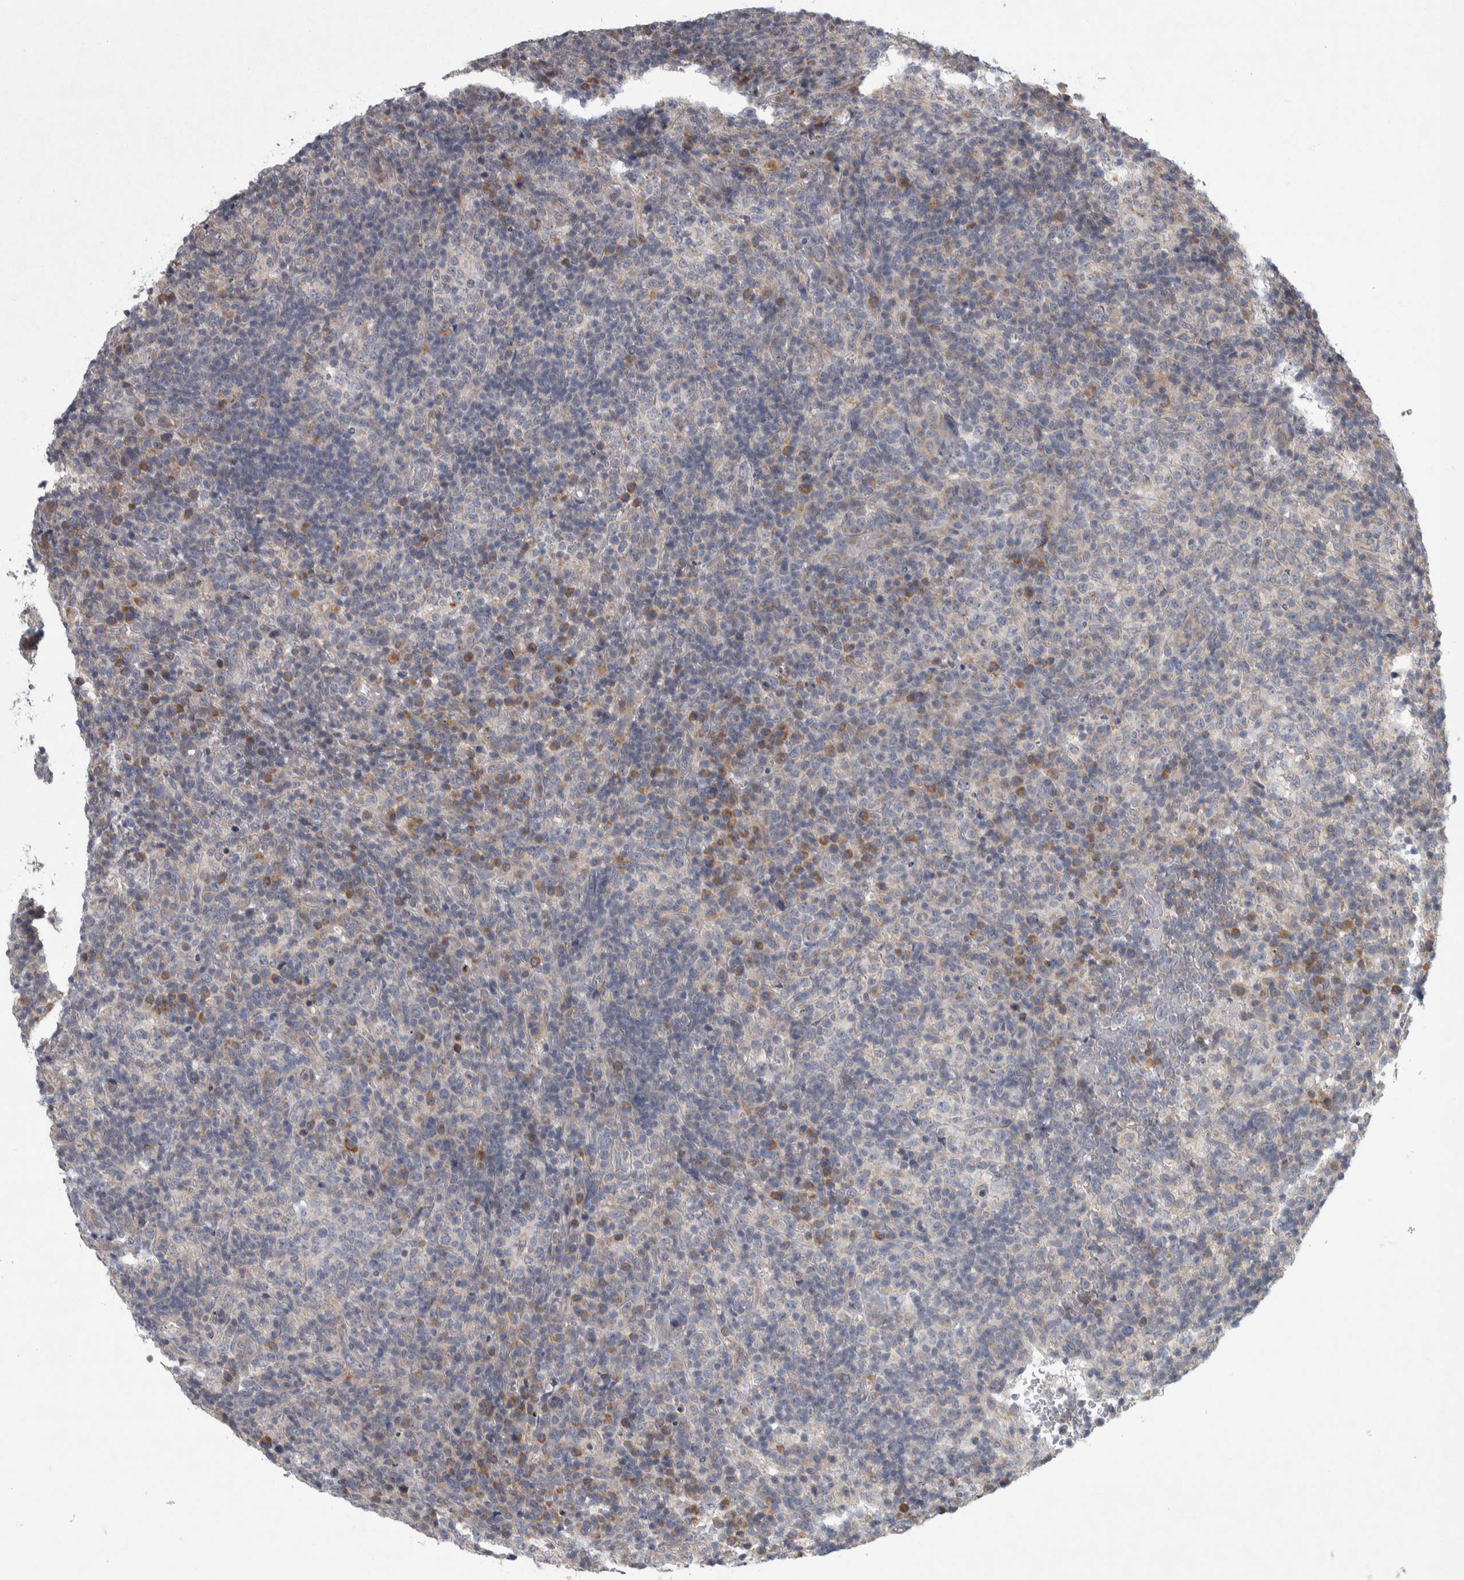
{"staining": {"intensity": "moderate", "quantity": "<25%", "location": "cytoplasmic/membranous"}, "tissue": "lymphoma", "cell_type": "Tumor cells", "image_type": "cancer", "snomed": [{"axis": "morphology", "description": "Malignant lymphoma, non-Hodgkin's type, High grade"}, {"axis": "topography", "description": "Lymph node"}], "caption": "Malignant lymphoma, non-Hodgkin's type (high-grade) stained for a protein shows moderate cytoplasmic/membranous positivity in tumor cells. The staining was performed using DAB (3,3'-diaminobenzidine), with brown indicating positive protein expression. Nuclei are stained blue with hematoxylin.", "gene": "SRP68", "patient": {"sex": "female", "age": 76}}